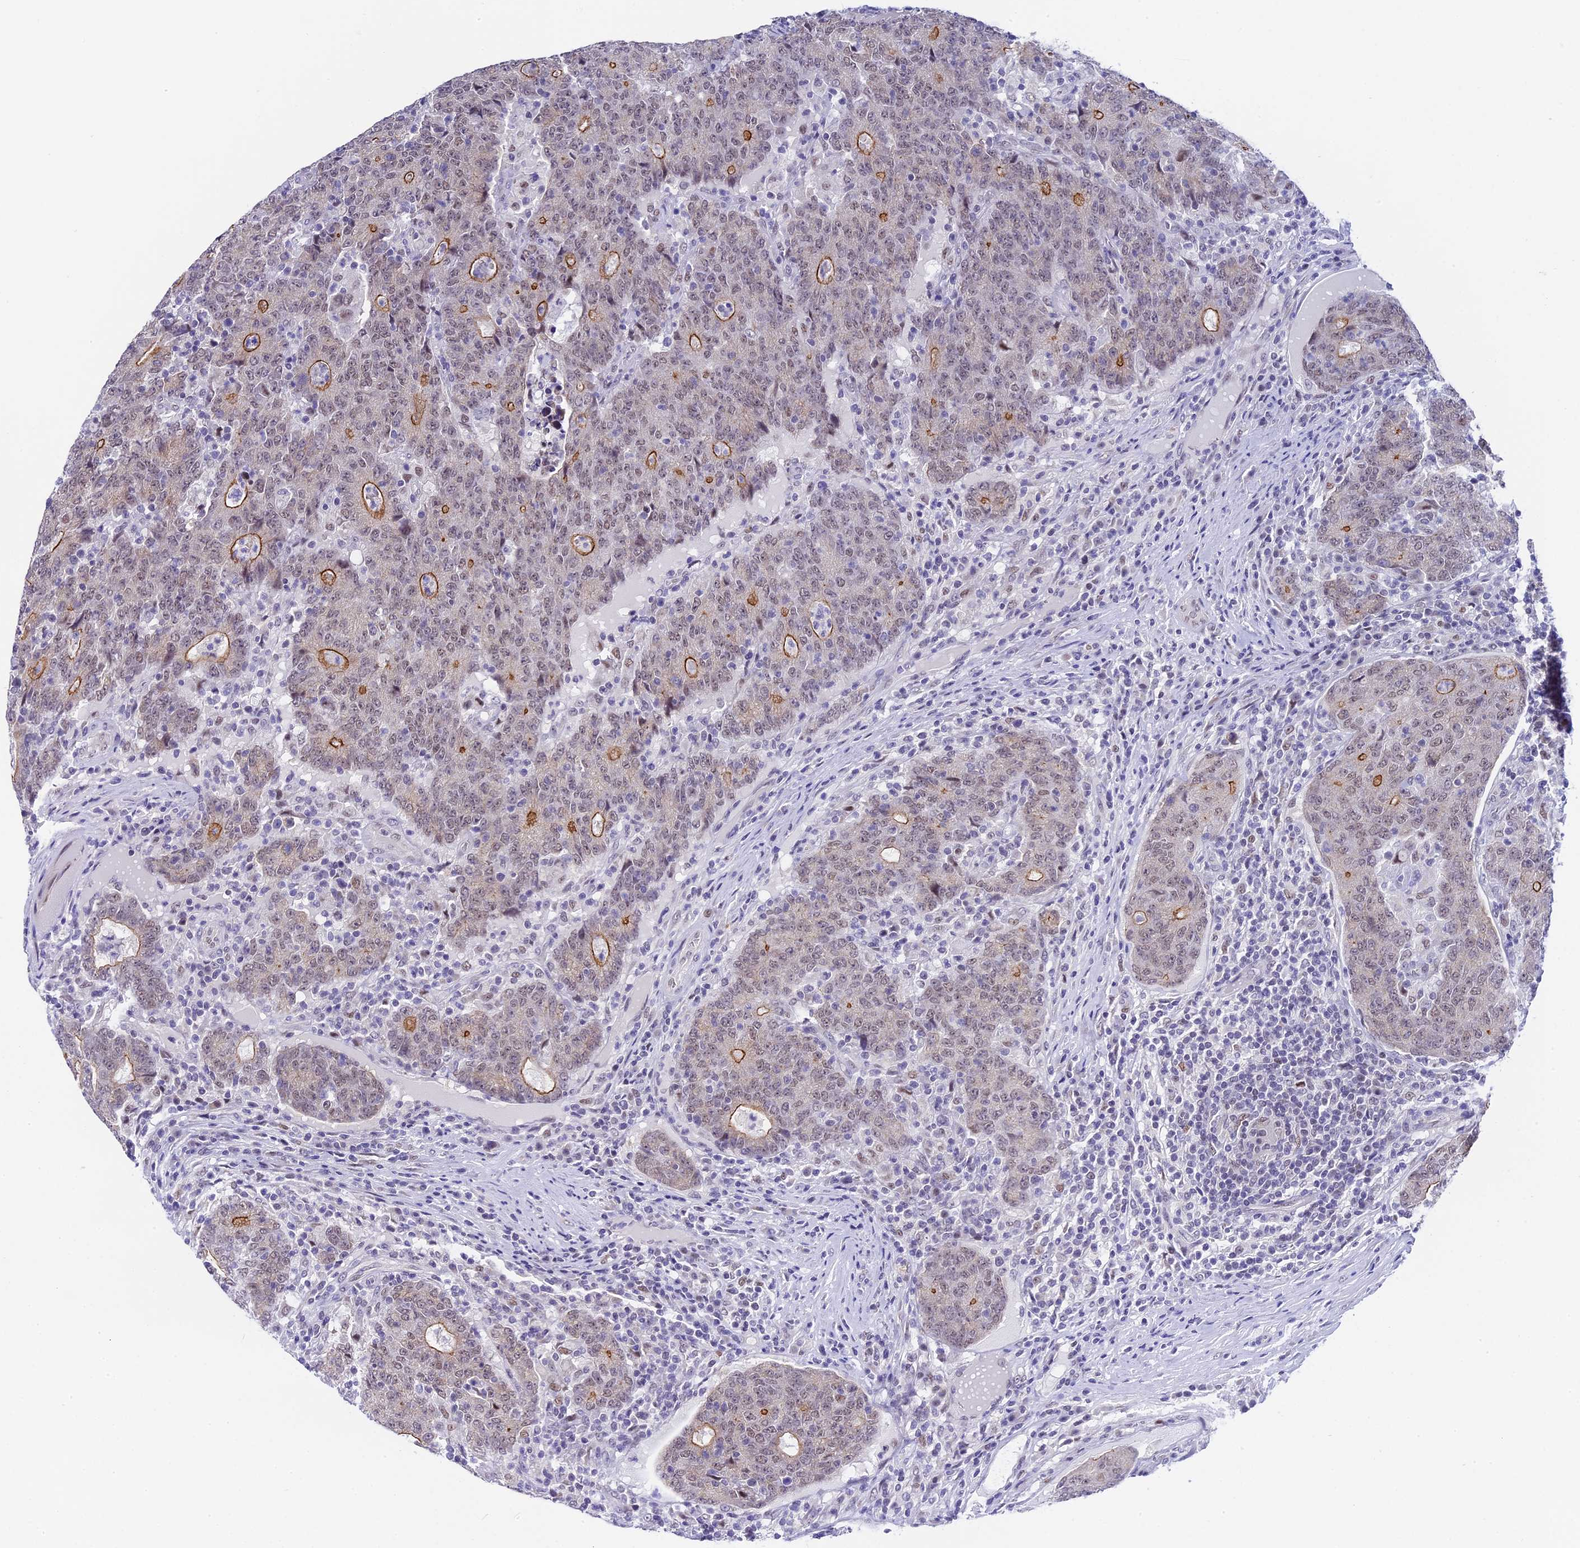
{"staining": {"intensity": "moderate", "quantity": "25%-75%", "location": "cytoplasmic/membranous,nuclear"}, "tissue": "colorectal cancer", "cell_type": "Tumor cells", "image_type": "cancer", "snomed": [{"axis": "morphology", "description": "Adenocarcinoma, NOS"}, {"axis": "topography", "description": "Colon"}], "caption": "Tumor cells demonstrate moderate cytoplasmic/membranous and nuclear expression in about 25%-75% of cells in colorectal adenocarcinoma. (Brightfield microscopy of DAB IHC at high magnification).", "gene": "OSGEP", "patient": {"sex": "female", "age": 75}}